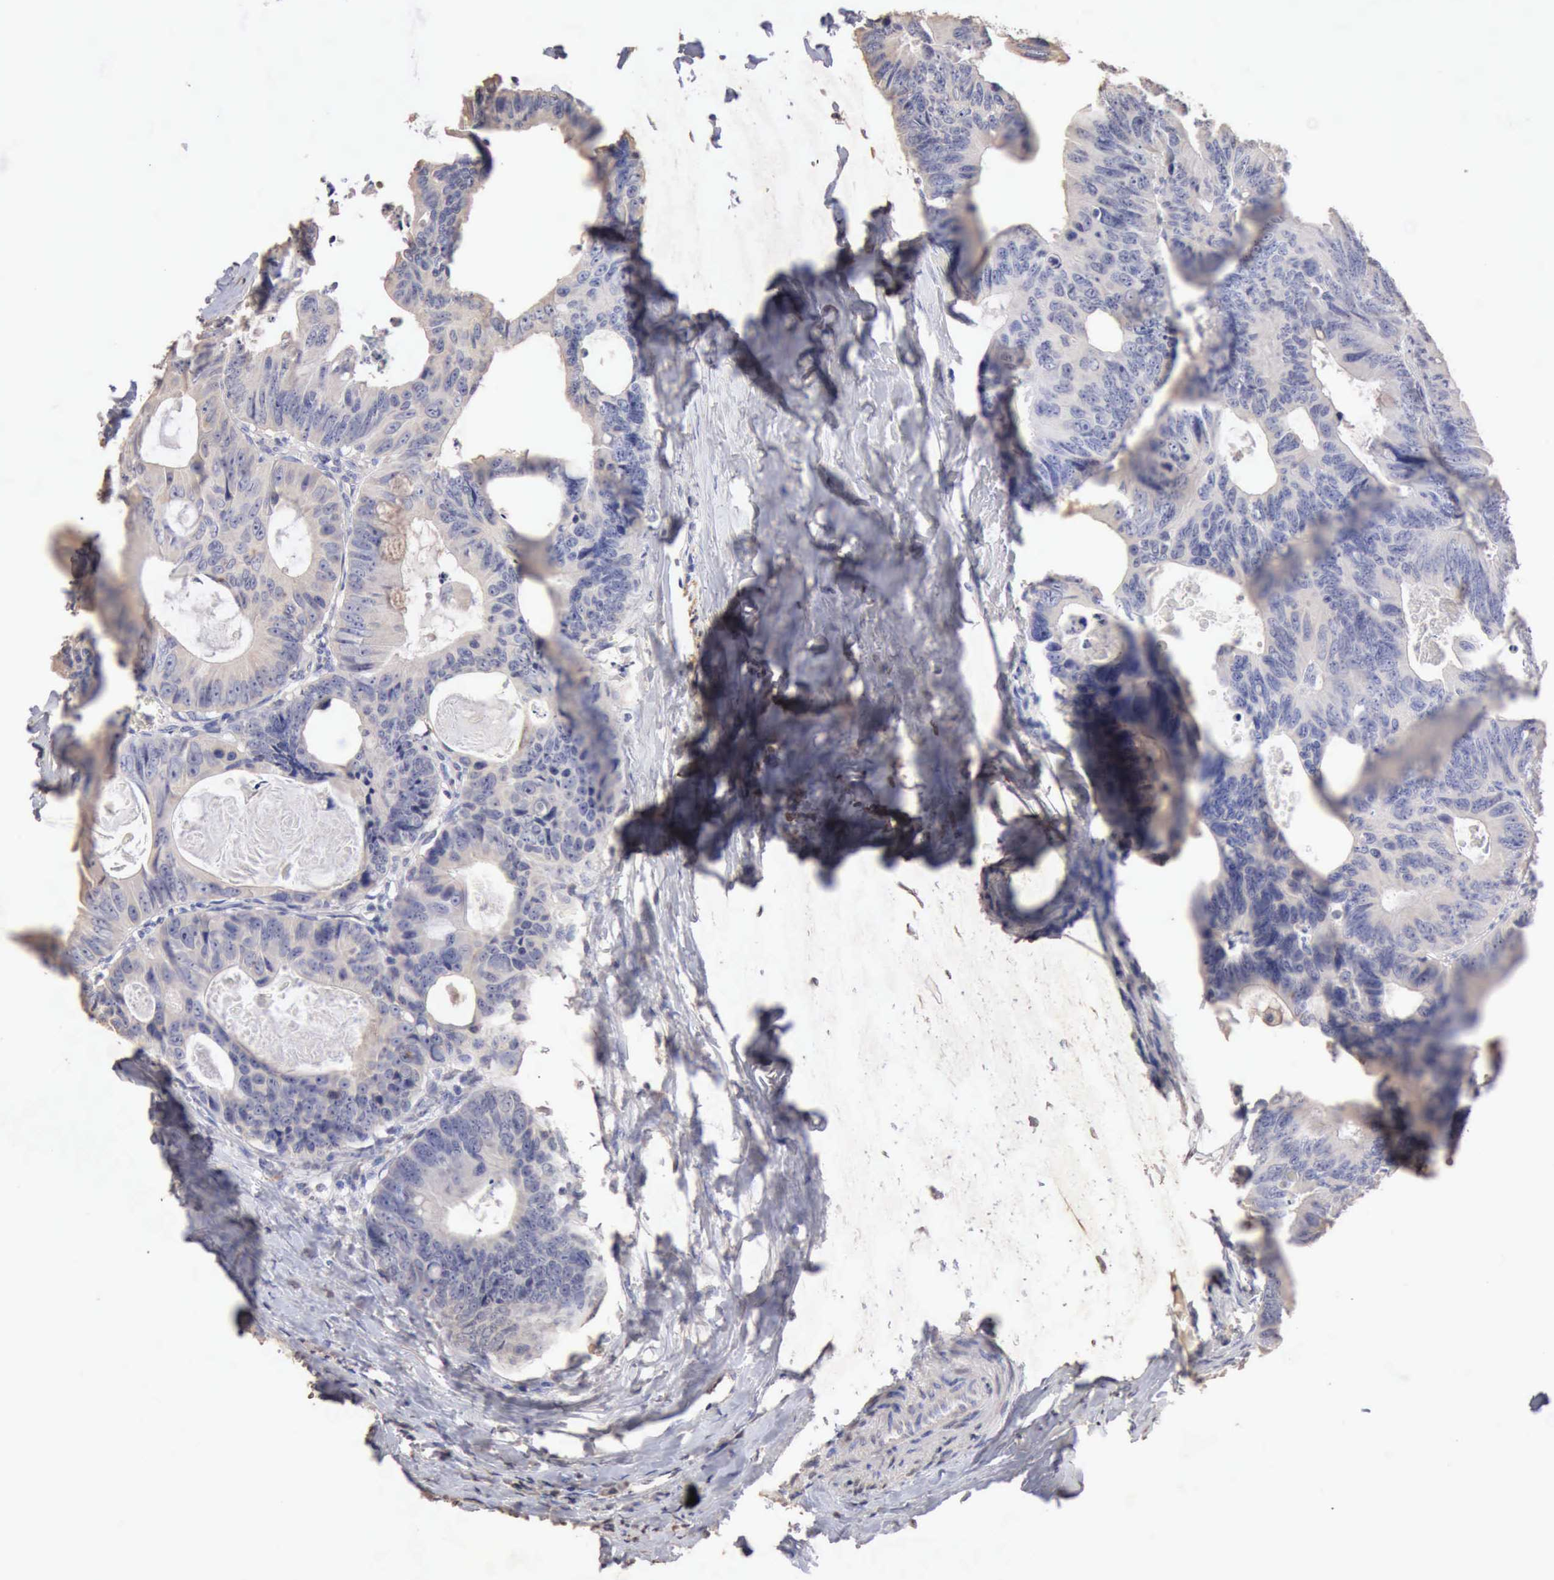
{"staining": {"intensity": "negative", "quantity": "none", "location": "none"}, "tissue": "colorectal cancer", "cell_type": "Tumor cells", "image_type": "cancer", "snomed": [{"axis": "morphology", "description": "Adenocarcinoma, NOS"}, {"axis": "topography", "description": "Colon"}], "caption": "DAB immunohistochemical staining of colorectal cancer (adenocarcinoma) reveals no significant staining in tumor cells.", "gene": "KRT6B", "patient": {"sex": "female", "age": 55}}